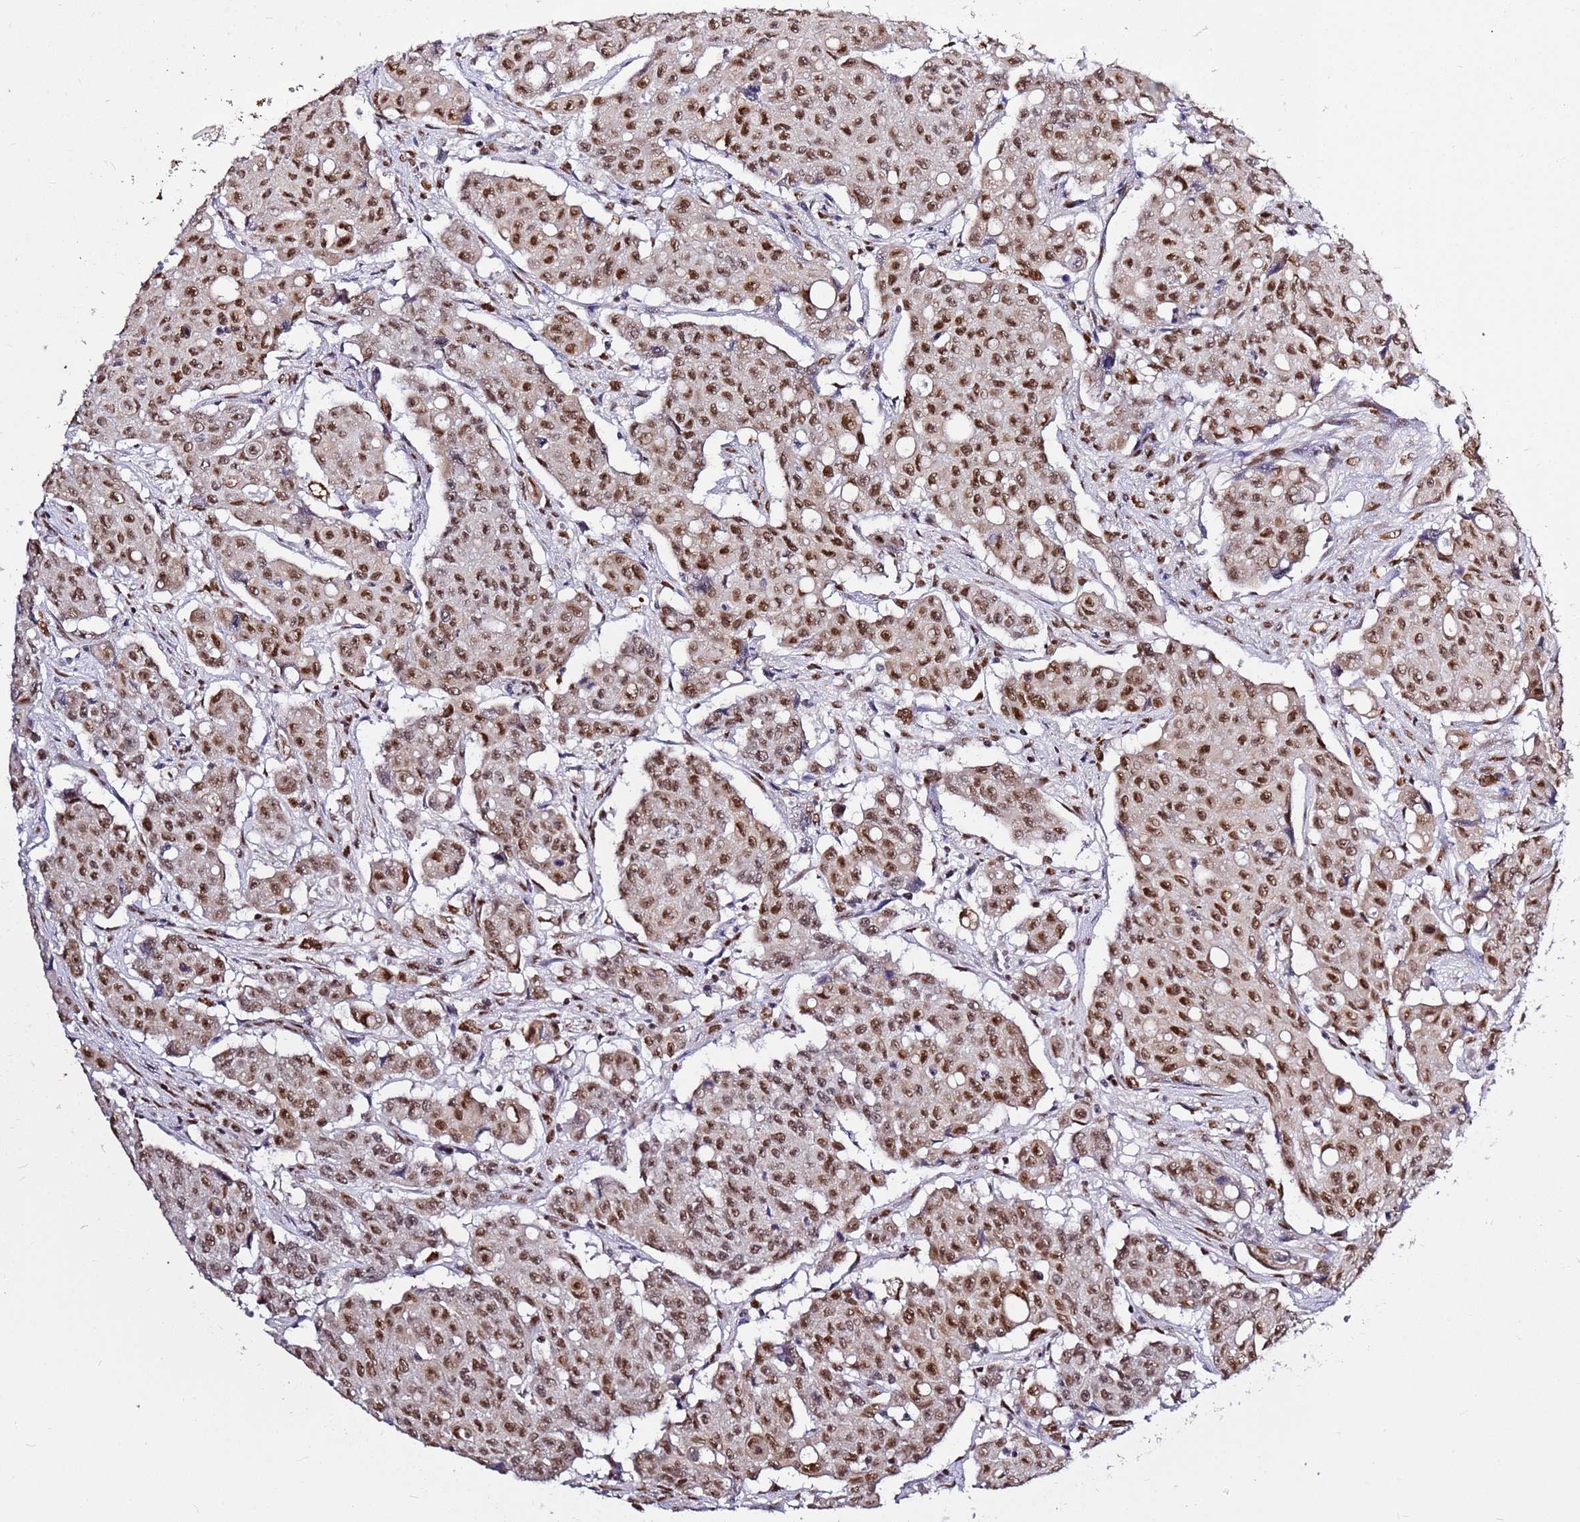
{"staining": {"intensity": "moderate", "quantity": ">75%", "location": "nuclear"}, "tissue": "colorectal cancer", "cell_type": "Tumor cells", "image_type": "cancer", "snomed": [{"axis": "morphology", "description": "Adenocarcinoma, NOS"}, {"axis": "topography", "description": "Colon"}], "caption": "This is a micrograph of immunohistochemistry staining of colorectal cancer (adenocarcinoma), which shows moderate expression in the nuclear of tumor cells.", "gene": "AKAP8L", "patient": {"sex": "male", "age": 51}}